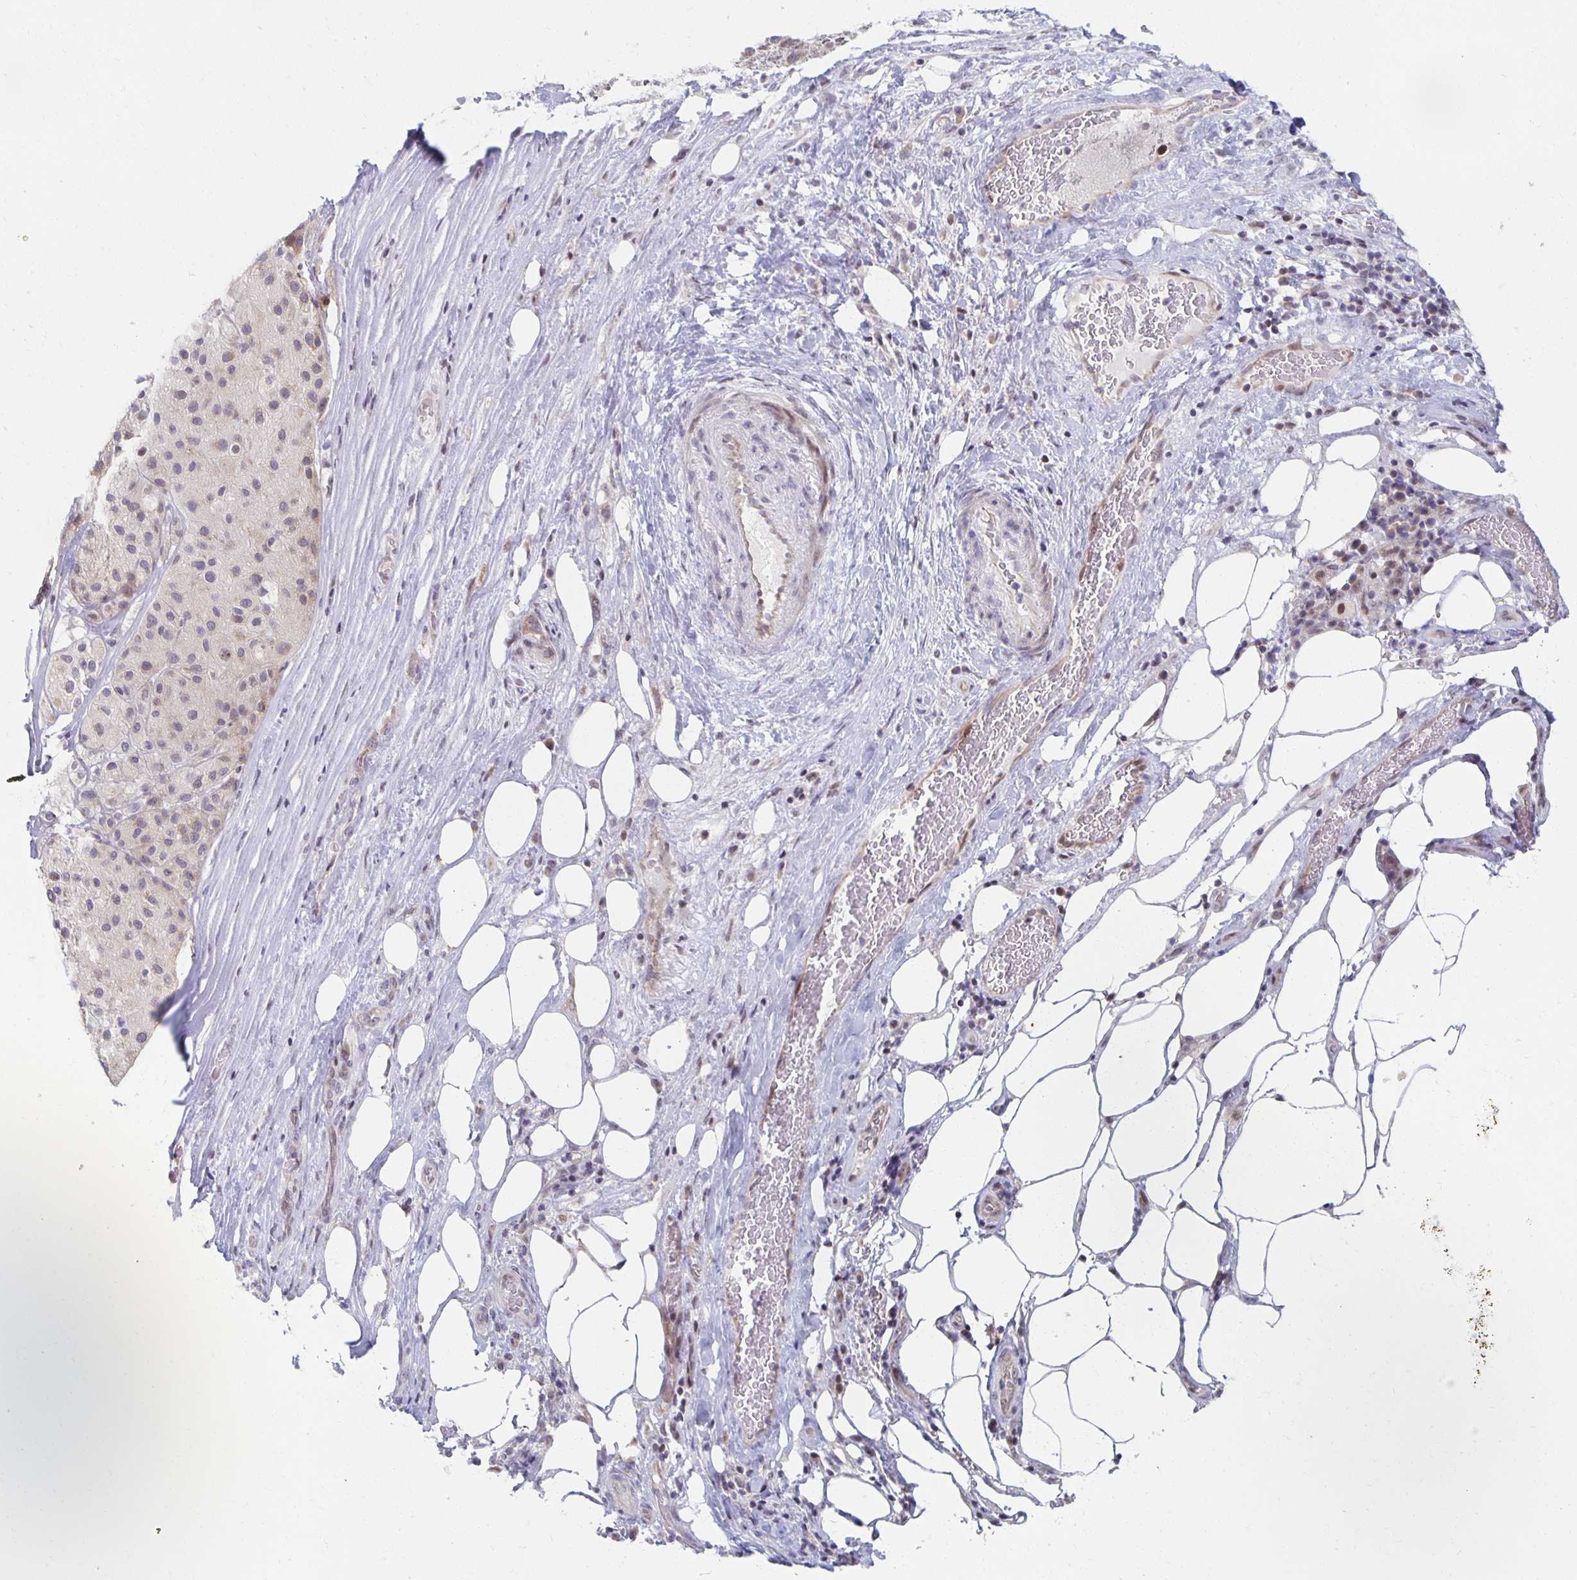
{"staining": {"intensity": "moderate", "quantity": "<25%", "location": "nuclear"}, "tissue": "melanoma", "cell_type": "Tumor cells", "image_type": "cancer", "snomed": [{"axis": "morphology", "description": "Malignant melanoma, Metastatic site"}, {"axis": "topography", "description": "Smooth muscle"}], "caption": "Malignant melanoma (metastatic site) tissue exhibits moderate nuclear positivity in approximately <25% of tumor cells, visualized by immunohistochemistry.", "gene": "HCFC1R1", "patient": {"sex": "male", "age": 41}}